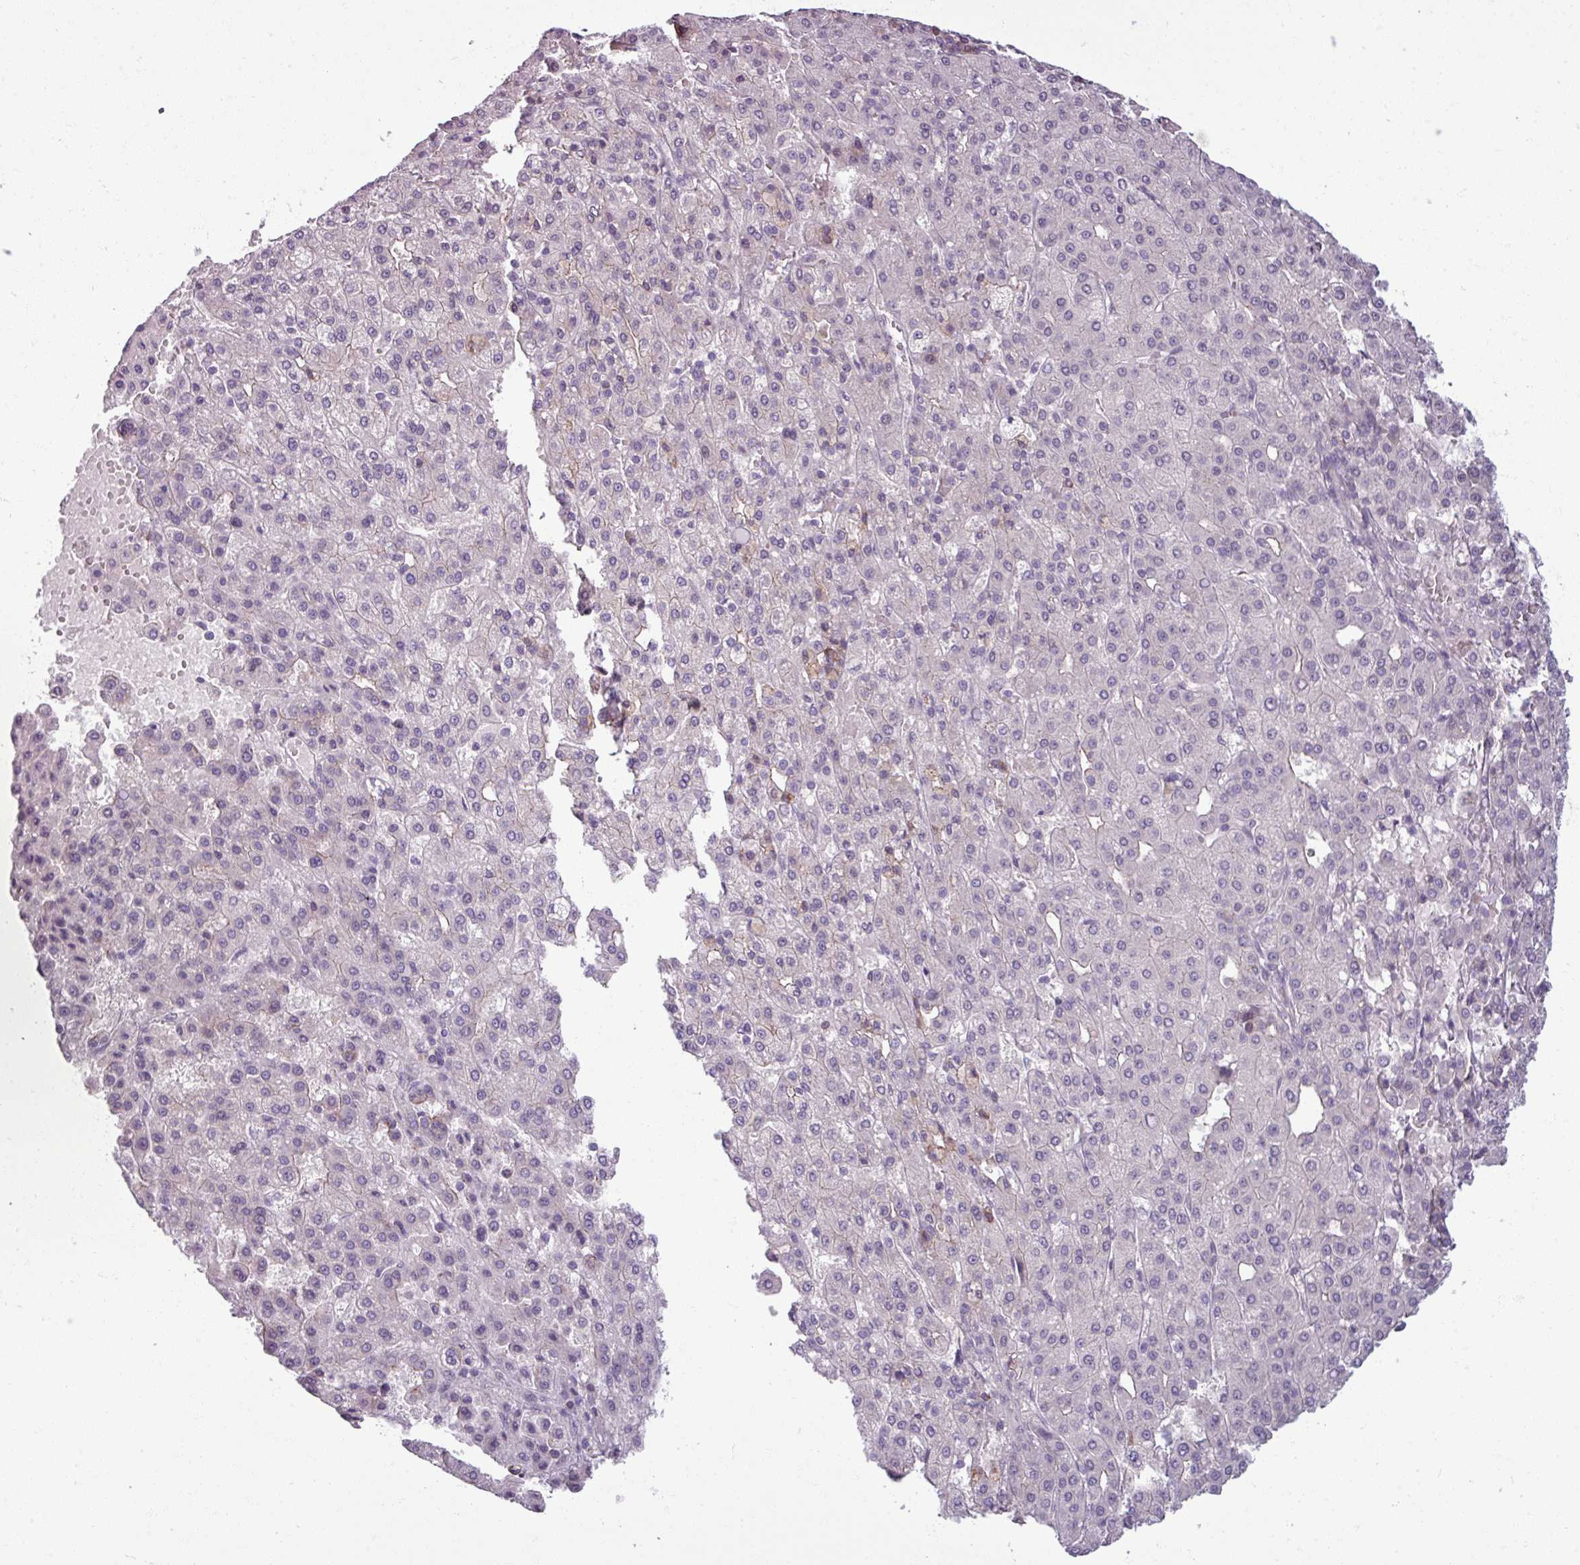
{"staining": {"intensity": "negative", "quantity": "none", "location": "none"}, "tissue": "liver cancer", "cell_type": "Tumor cells", "image_type": "cancer", "snomed": [{"axis": "morphology", "description": "Carcinoma, Hepatocellular, NOS"}, {"axis": "topography", "description": "Liver"}], "caption": "Immunohistochemical staining of human liver cancer exhibits no significant positivity in tumor cells.", "gene": "PNMA6A", "patient": {"sex": "male", "age": 65}}